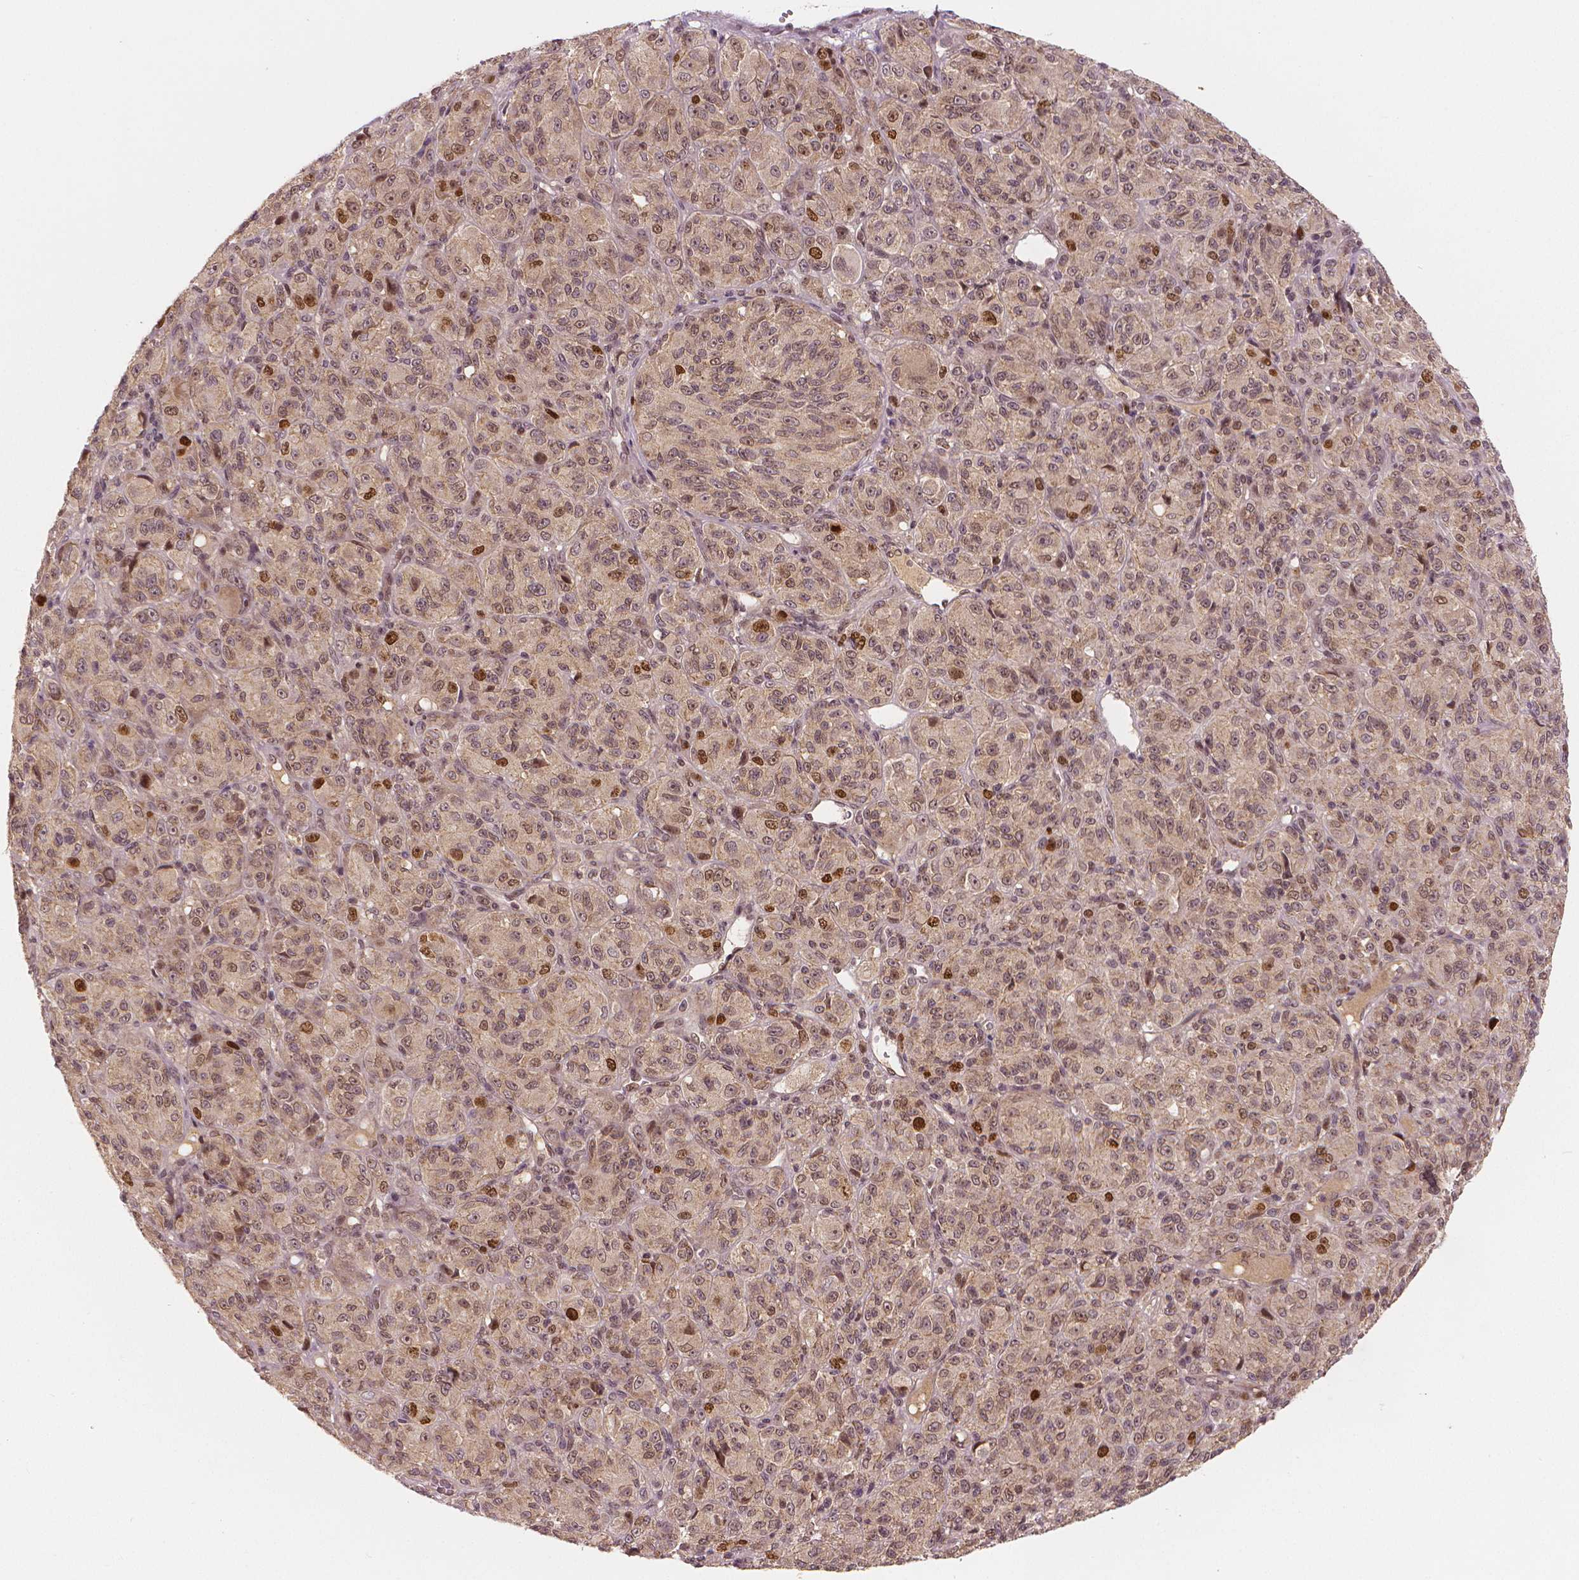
{"staining": {"intensity": "moderate", "quantity": "25%-75%", "location": "nuclear"}, "tissue": "melanoma", "cell_type": "Tumor cells", "image_type": "cancer", "snomed": [{"axis": "morphology", "description": "Malignant melanoma, Metastatic site"}, {"axis": "topography", "description": "Brain"}], "caption": "Protein analysis of malignant melanoma (metastatic site) tissue reveals moderate nuclear expression in approximately 25%-75% of tumor cells.", "gene": "NSD2", "patient": {"sex": "female", "age": 56}}